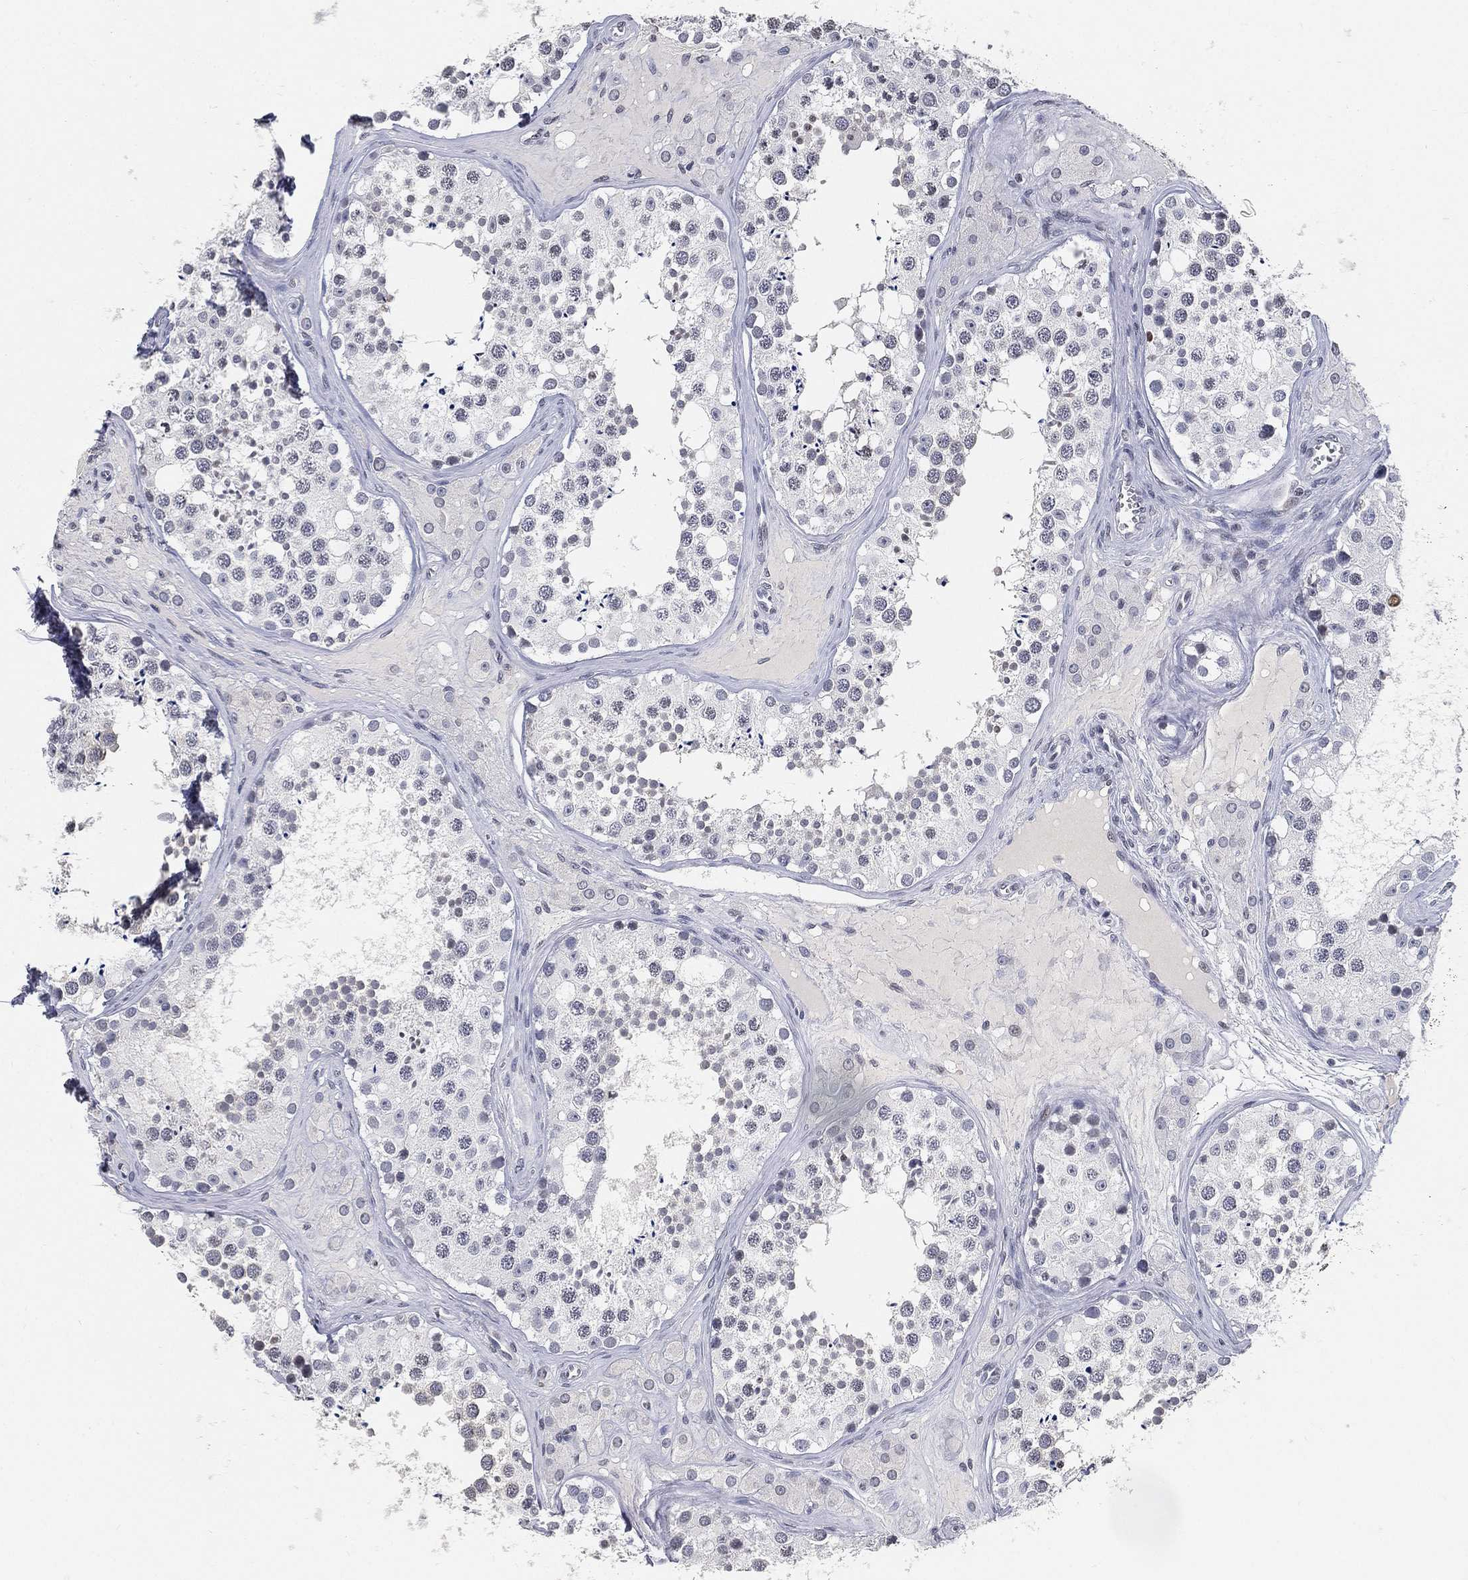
{"staining": {"intensity": "negative", "quantity": "none", "location": "none"}, "tissue": "testis", "cell_type": "Cells in seminiferous ducts", "image_type": "normal", "snomed": [{"axis": "morphology", "description": "Normal tissue, NOS"}, {"axis": "topography", "description": "Testis"}], "caption": "Immunohistochemistry micrograph of unremarkable testis stained for a protein (brown), which exhibits no positivity in cells in seminiferous ducts. (DAB (3,3'-diaminobenzidine) immunohistochemistry (IHC) visualized using brightfield microscopy, high magnification).", "gene": "ARG1", "patient": {"sex": "male", "age": 31}}